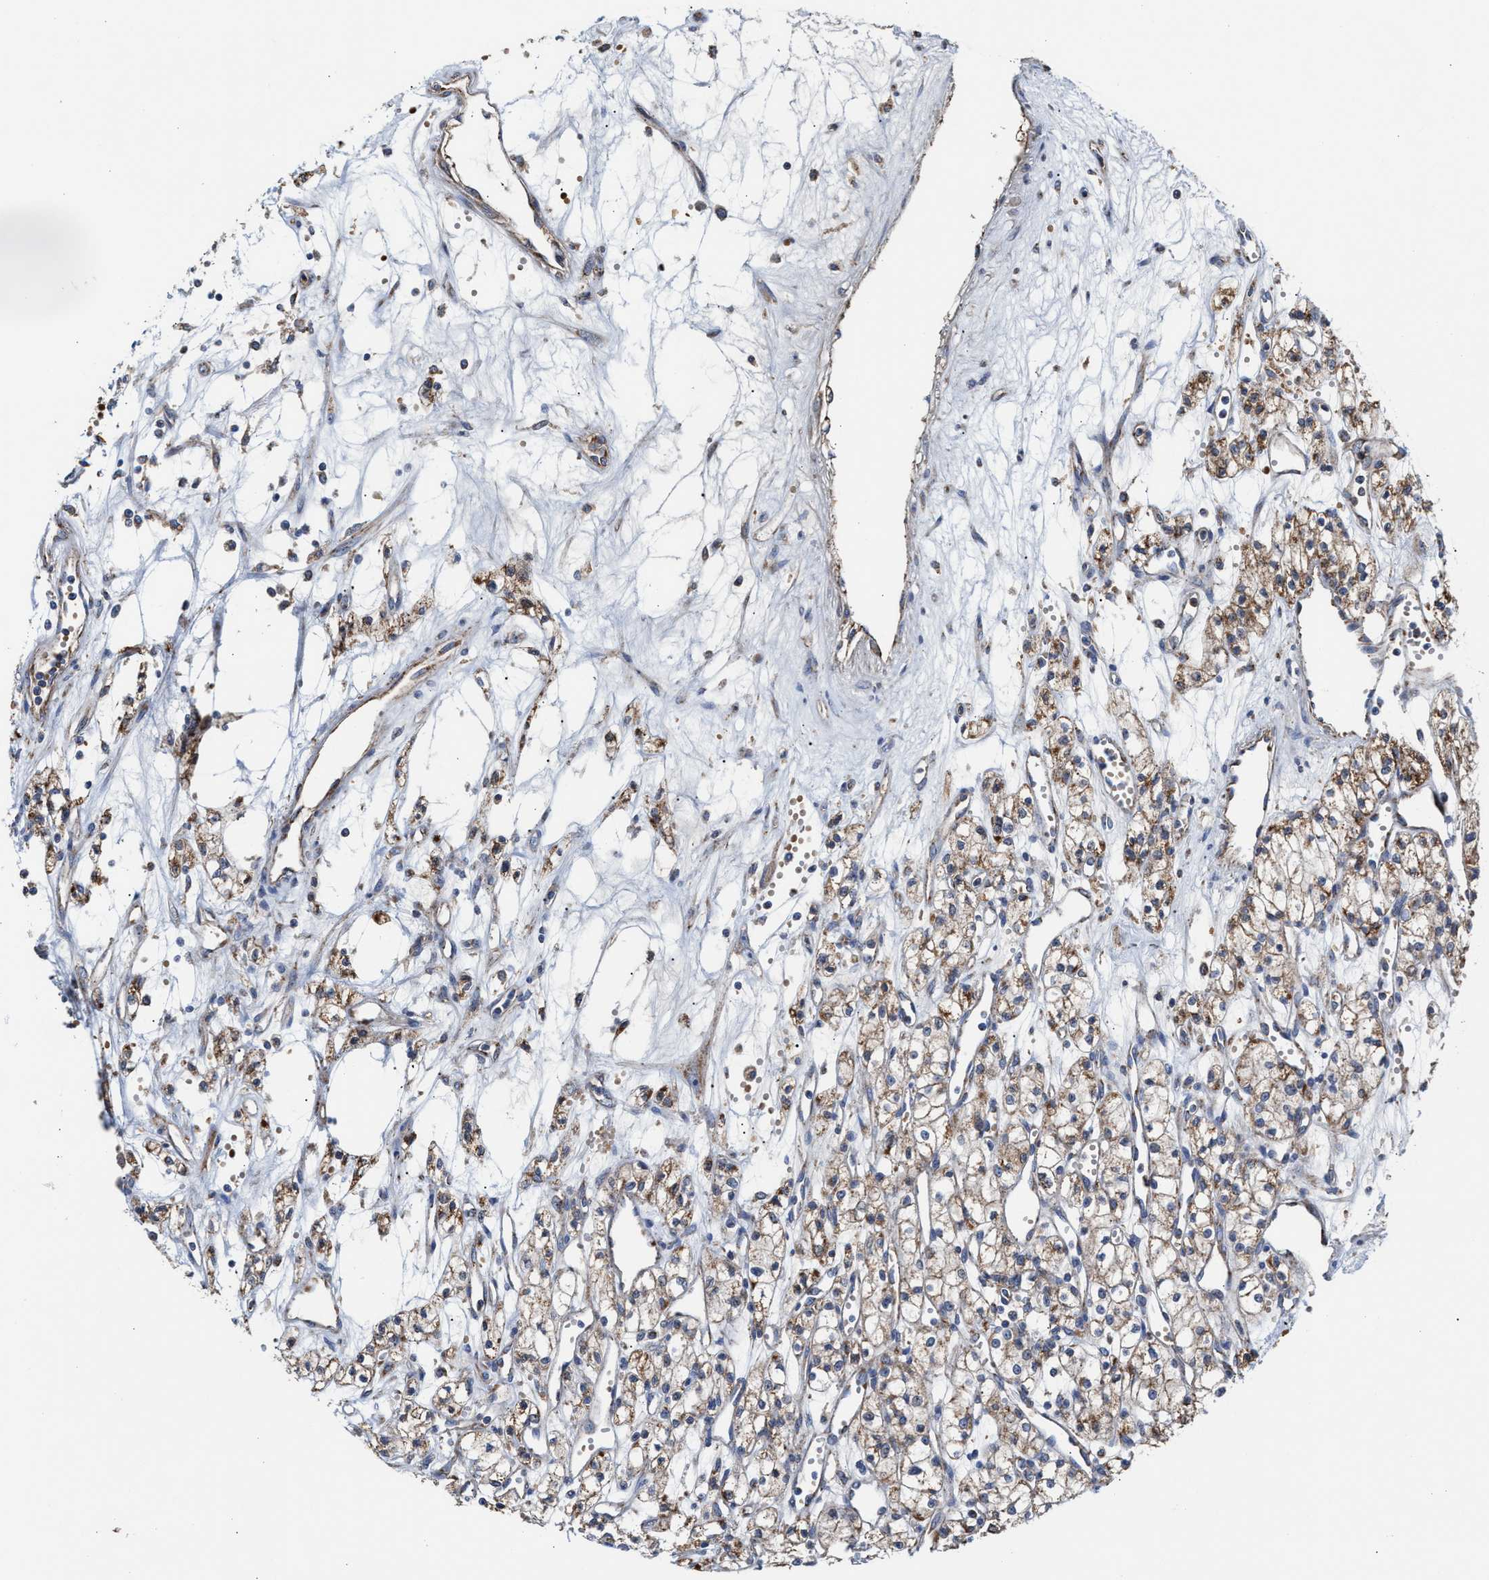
{"staining": {"intensity": "moderate", "quantity": ">75%", "location": "cytoplasmic/membranous"}, "tissue": "renal cancer", "cell_type": "Tumor cells", "image_type": "cancer", "snomed": [{"axis": "morphology", "description": "Adenocarcinoma, NOS"}, {"axis": "topography", "description": "Kidney"}], "caption": "A brown stain labels moderate cytoplasmic/membranous staining of a protein in human renal cancer (adenocarcinoma) tumor cells.", "gene": "MECR", "patient": {"sex": "male", "age": 59}}